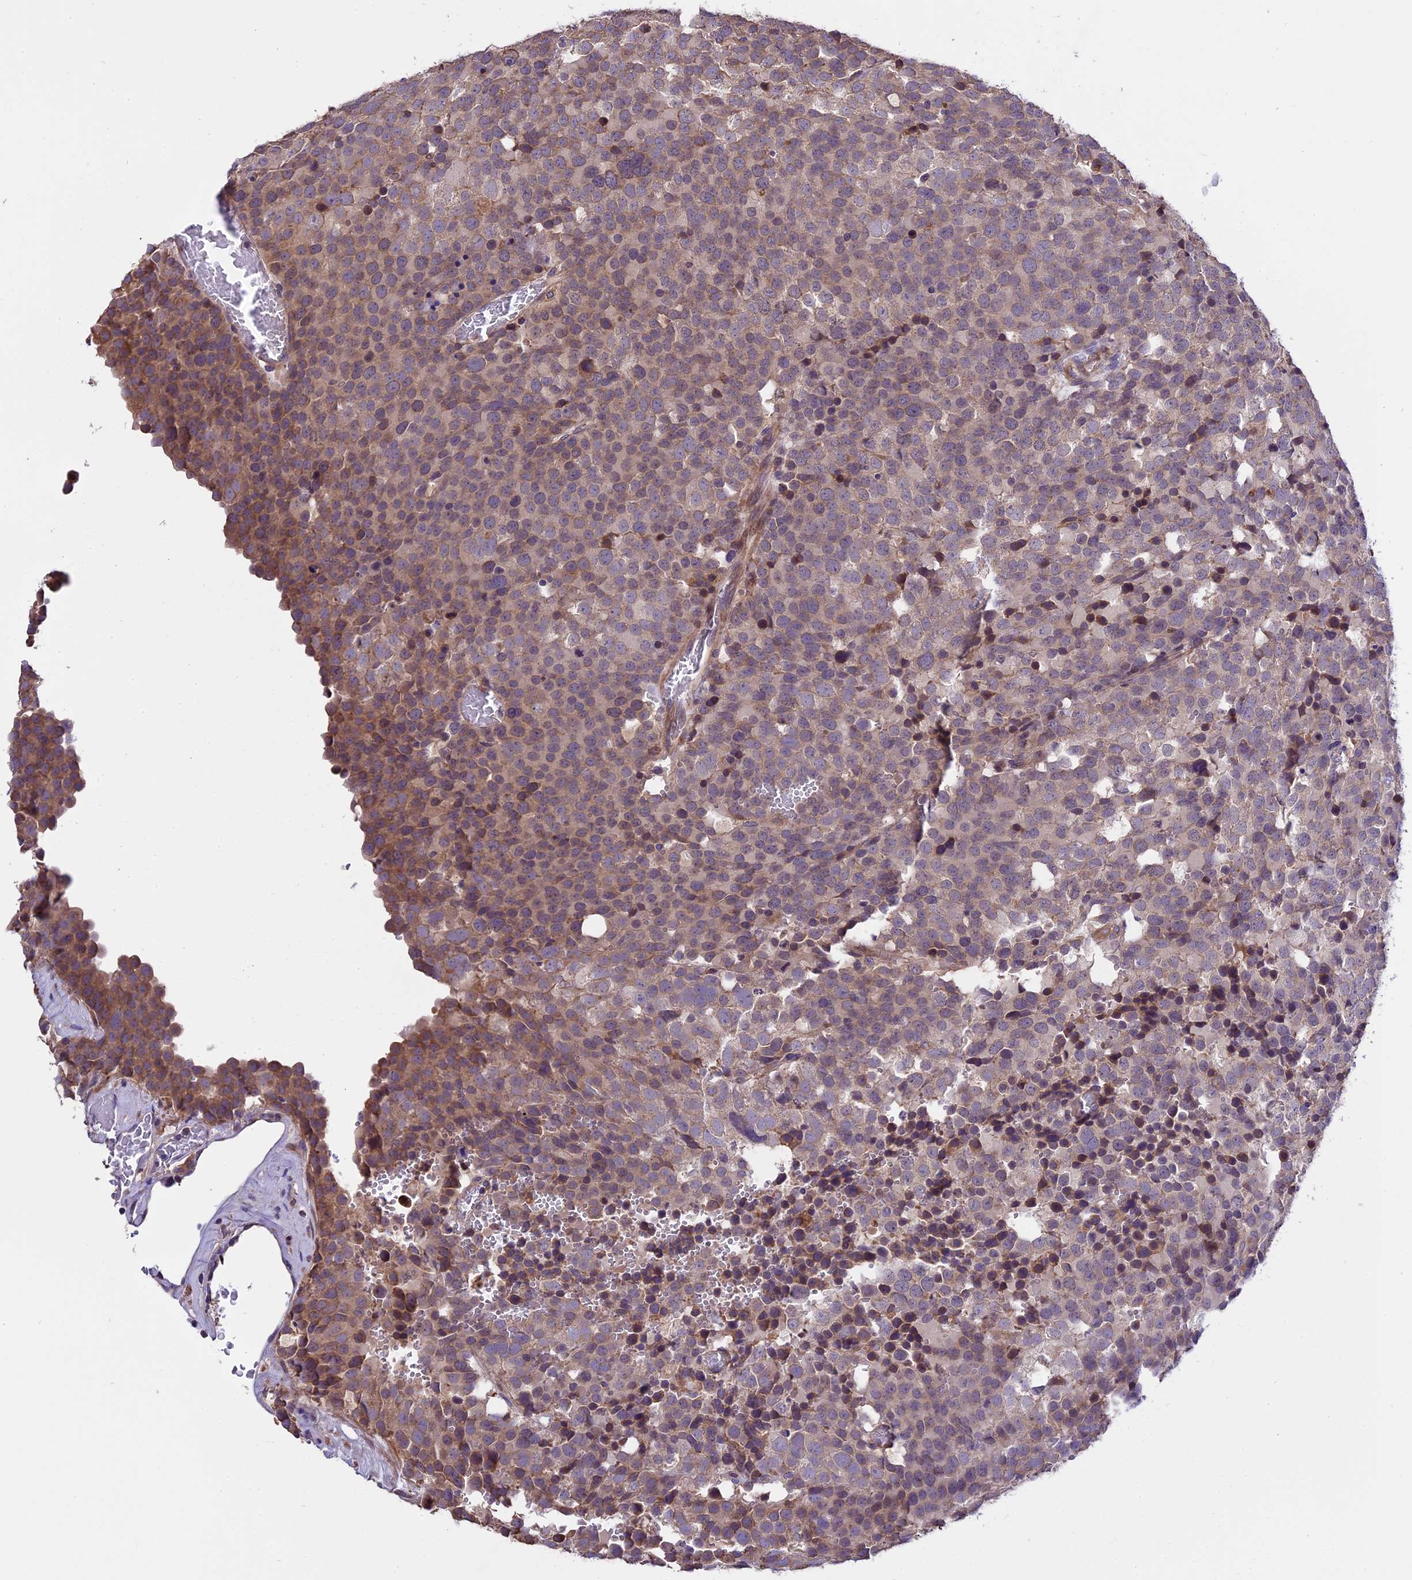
{"staining": {"intensity": "moderate", "quantity": "25%-75%", "location": "cytoplasmic/membranous"}, "tissue": "testis cancer", "cell_type": "Tumor cells", "image_type": "cancer", "snomed": [{"axis": "morphology", "description": "Seminoma, NOS"}, {"axis": "topography", "description": "Testis"}], "caption": "This is an image of IHC staining of seminoma (testis), which shows moderate staining in the cytoplasmic/membranous of tumor cells.", "gene": "ABCC10", "patient": {"sex": "male", "age": 71}}